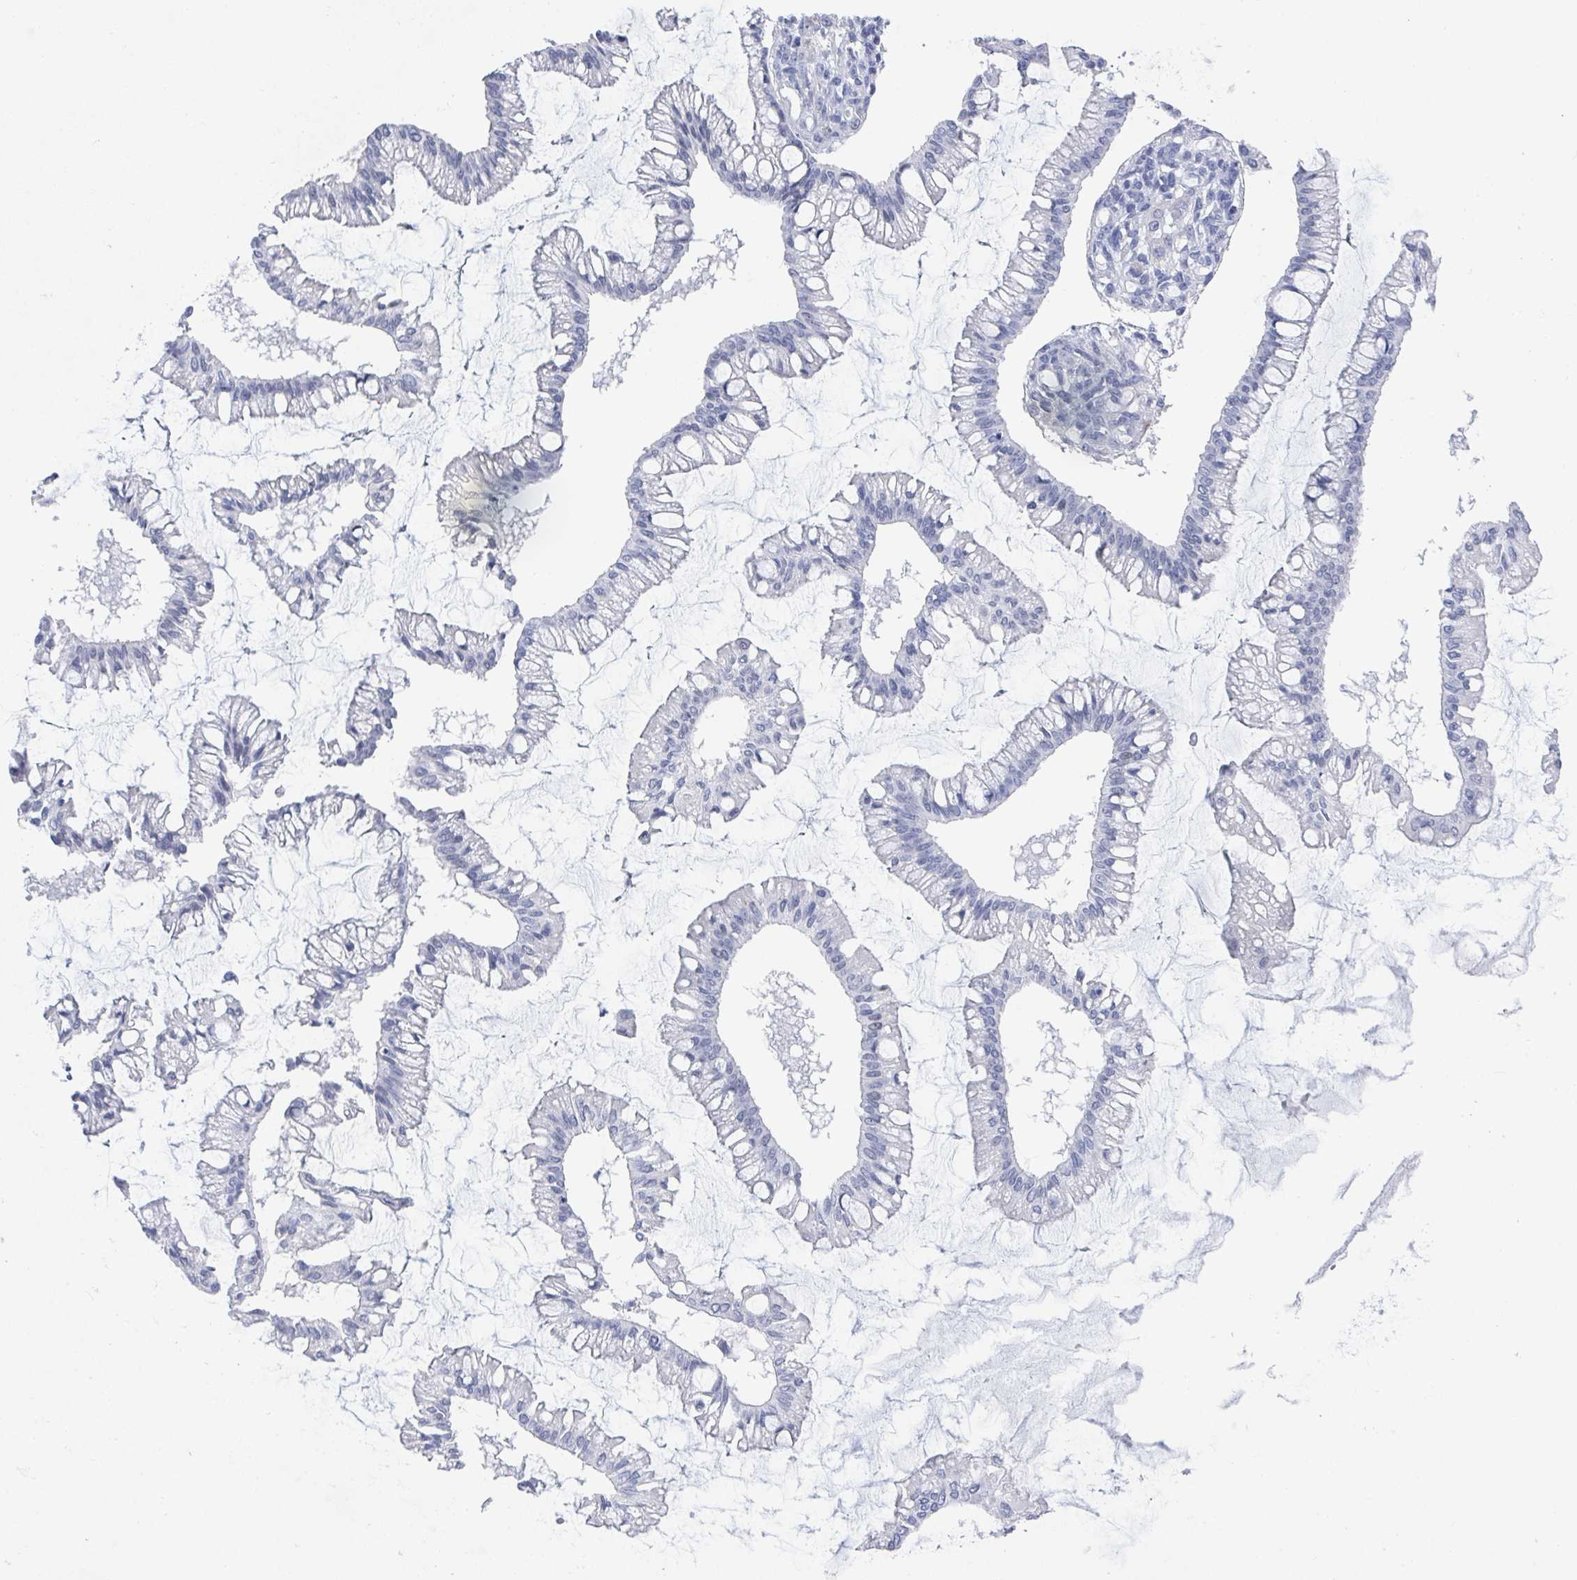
{"staining": {"intensity": "negative", "quantity": "none", "location": "none"}, "tissue": "ovarian cancer", "cell_type": "Tumor cells", "image_type": "cancer", "snomed": [{"axis": "morphology", "description": "Cystadenocarcinoma, mucinous, NOS"}, {"axis": "topography", "description": "Ovary"}], "caption": "Tumor cells are negative for protein expression in human mucinous cystadenocarcinoma (ovarian).", "gene": "CAMKV", "patient": {"sex": "female", "age": 73}}